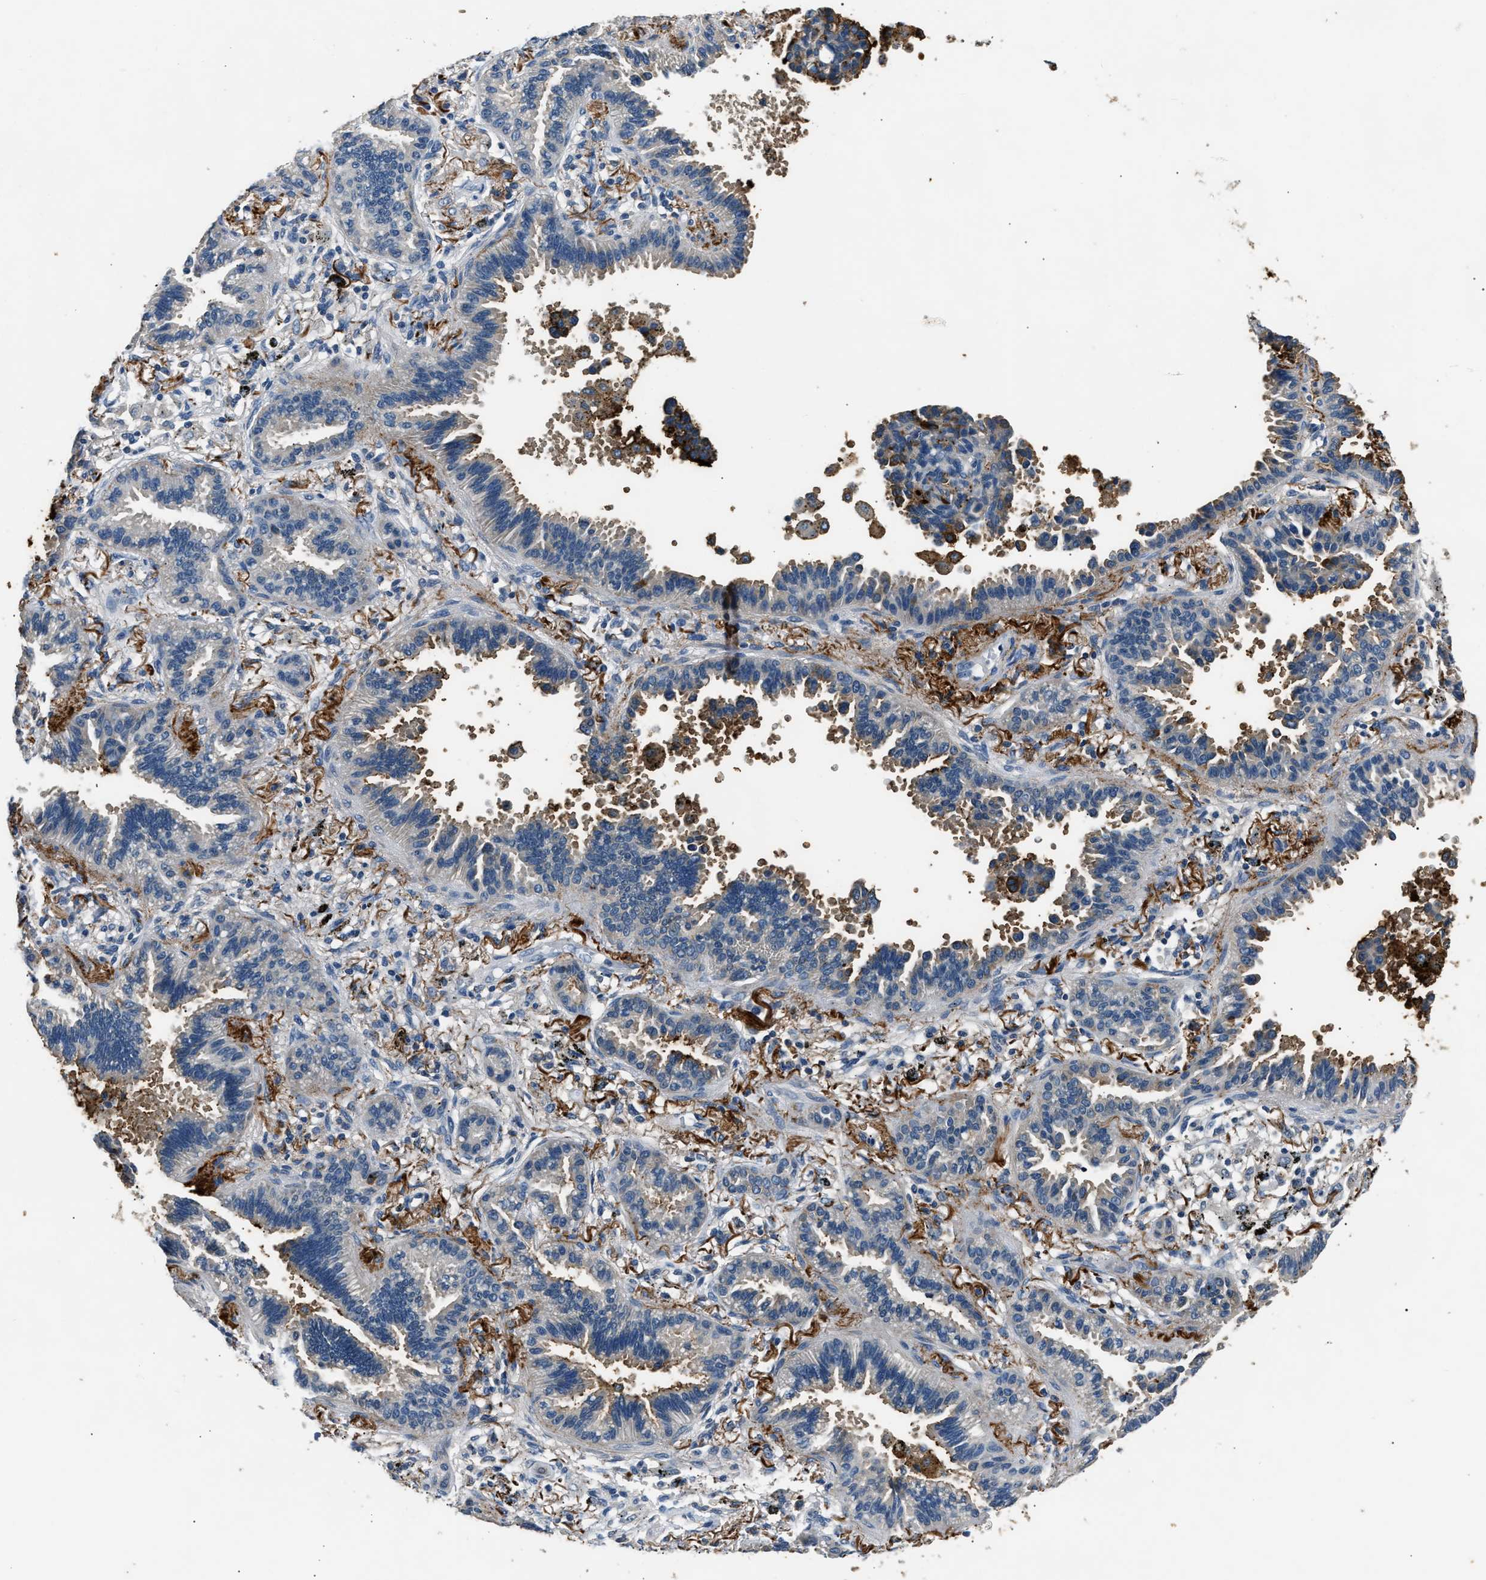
{"staining": {"intensity": "moderate", "quantity": "<25%", "location": "cytoplasmic/membranous"}, "tissue": "lung cancer", "cell_type": "Tumor cells", "image_type": "cancer", "snomed": [{"axis": "morphology", "description": "Normal tissue, NOS"}, {"axis": "morphology", "description": "Adenocarcinoma, NOS"}, {"axis": "topography", "description": "Lung"}], "caption": "IHC staining of lung cancer (adenocarcinoma), which demonstrates low levels of moderate cytoplasmic/membranous staining in about <25% of tumor cells indicating moderate cytoplasmic/membranous protein positivity. The staining was performed using DAB (3,3'-diaminobenzidine) (brown) for protein detection and nuclei were counterstained in hematoxylin (blue).", "gene": "INHA", "patient": {"sex": "male", "age": 59}}